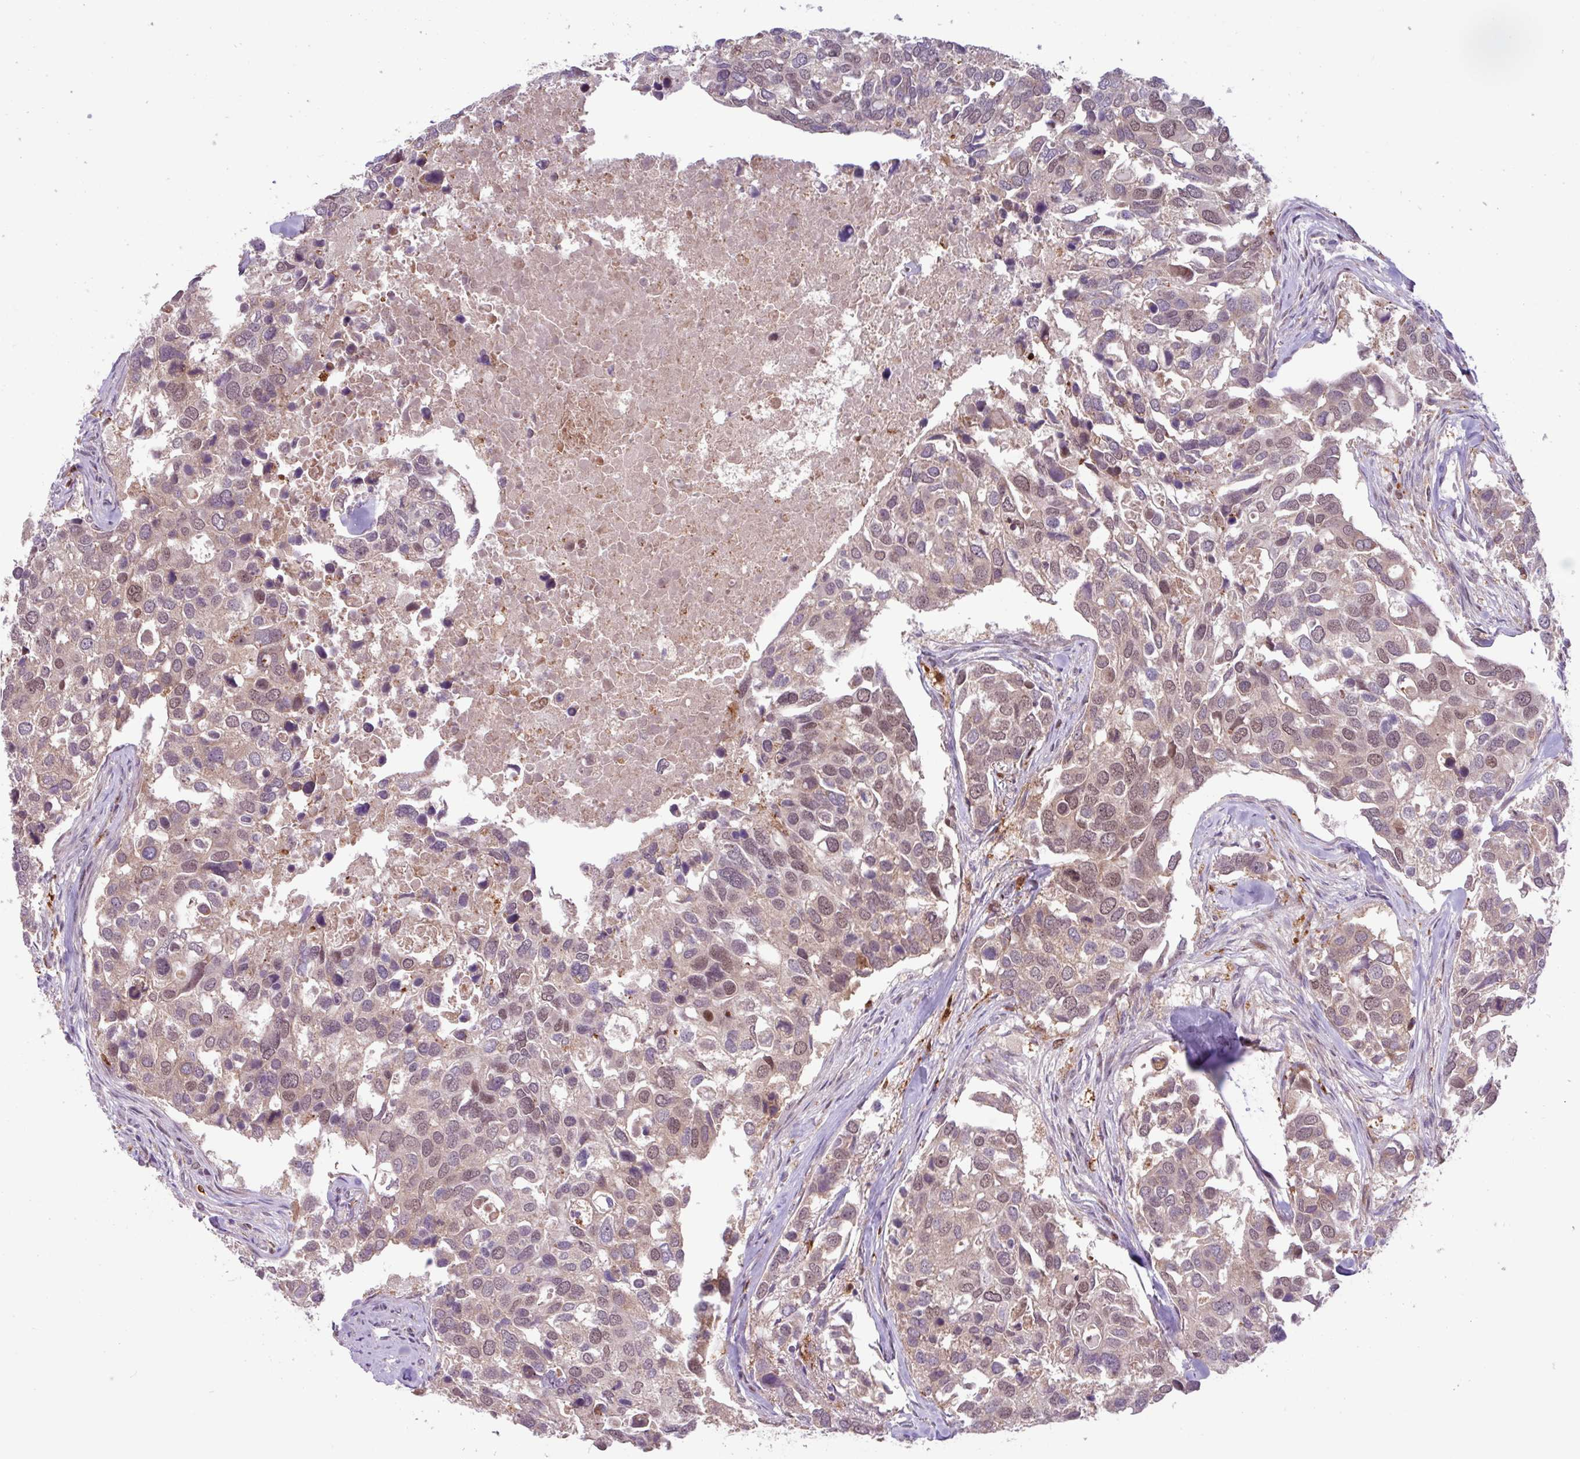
{"staining": {"intensity": "moderate", "quantity": "25%-75%", "location": "nuclear"}, "tissue": "breast cancer", "cell_type": "Tumor cells", "image_type": "cancer", "snomed": [{"axis": "morphology", "description": "Duct carcinoma"}, {"axis": "topography", "description": "Breast"}], "caption": "Immunohistochemistry (IHC) of human breast infiltrating ductal carcinoma demonstrates medium levels of moderate nuclear staining in approximately 25%-75% of tumor cells.", "gene": "BRD3", "patient": {"sex": "female", "age": 83}}